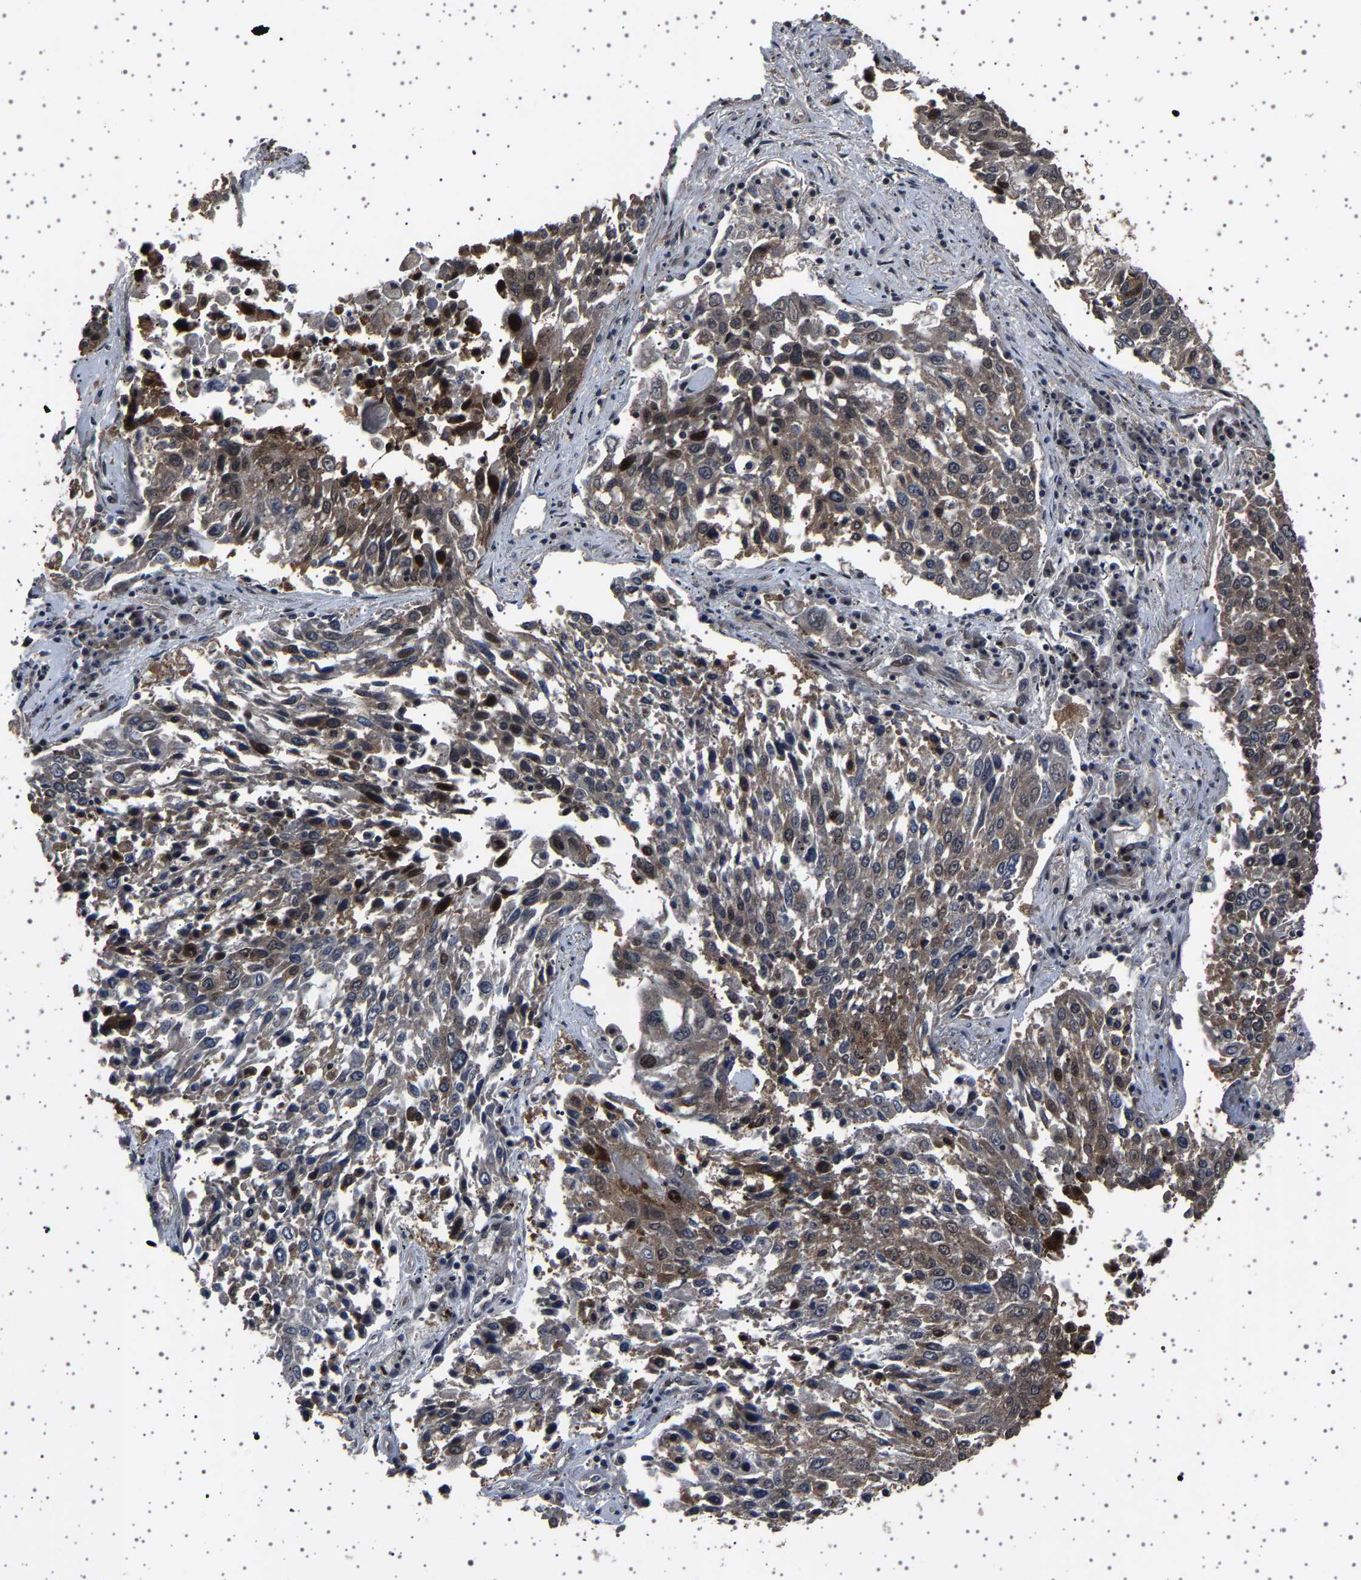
{"staining": {"intensity": "weak", "quantity": "<25%", "location": "cytoplasmic/membranous"}, "tissue": "lung cancer", "cell_type": "Tumor cells", "image_type": "cancer", "snomed": [{"axis": "morphology", "description": "Squamous cell carcinoma, NOS"}, {"axis": "topography", "description": "Lung"}], "caption": "DAB (3,3'-diaminobenzidine) immunohistochemical staining of lung squamous cell carcinoma exhibits no significant expression in tumor cells.", "gene": "NCKAP1", "patient": {"sex": "male", "age": 65}}